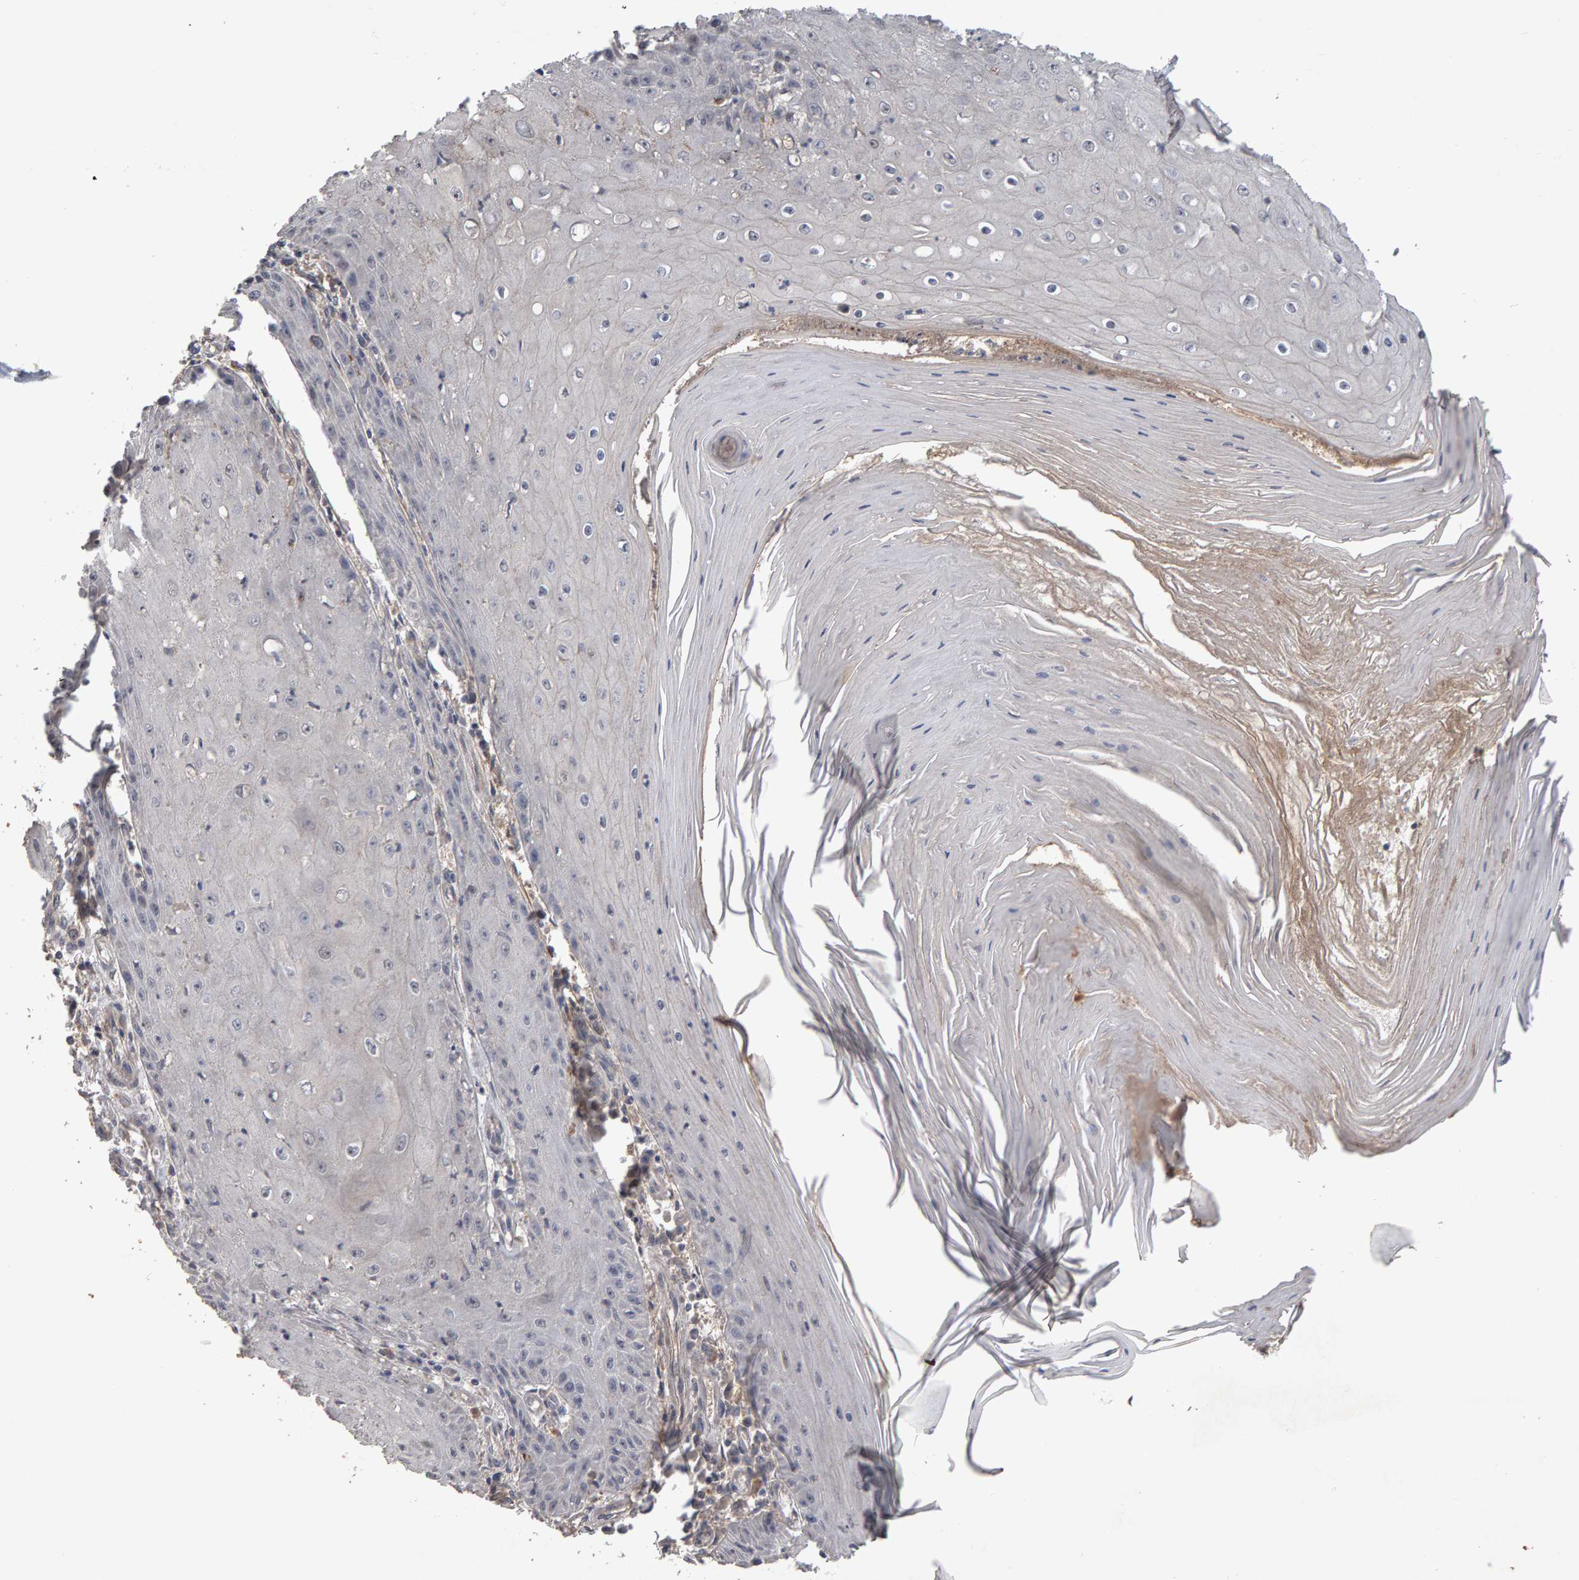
{"staining": {"intensity": "negative", "quantity": "none", "location": "none"}, "tissue": "skin cancer", "cell_type": "Tumor cells", "image_type": "cancer", "snomed": [{"axis": "morphology", "description": "Squamous cell carcinoma, NOS"}, {"axis": "topography", "description": "Skin"}], "caption": "There is no significant expression in tumor cells of skin squamous cell carcinoma. Brightfield microscopy of immunohistochemistry (IHC) stained with DAB (brown) and hematoxylin (blue), captured at high magnification.", "gene": "COASY", "patient": {"sex": "female", "age": 73}}